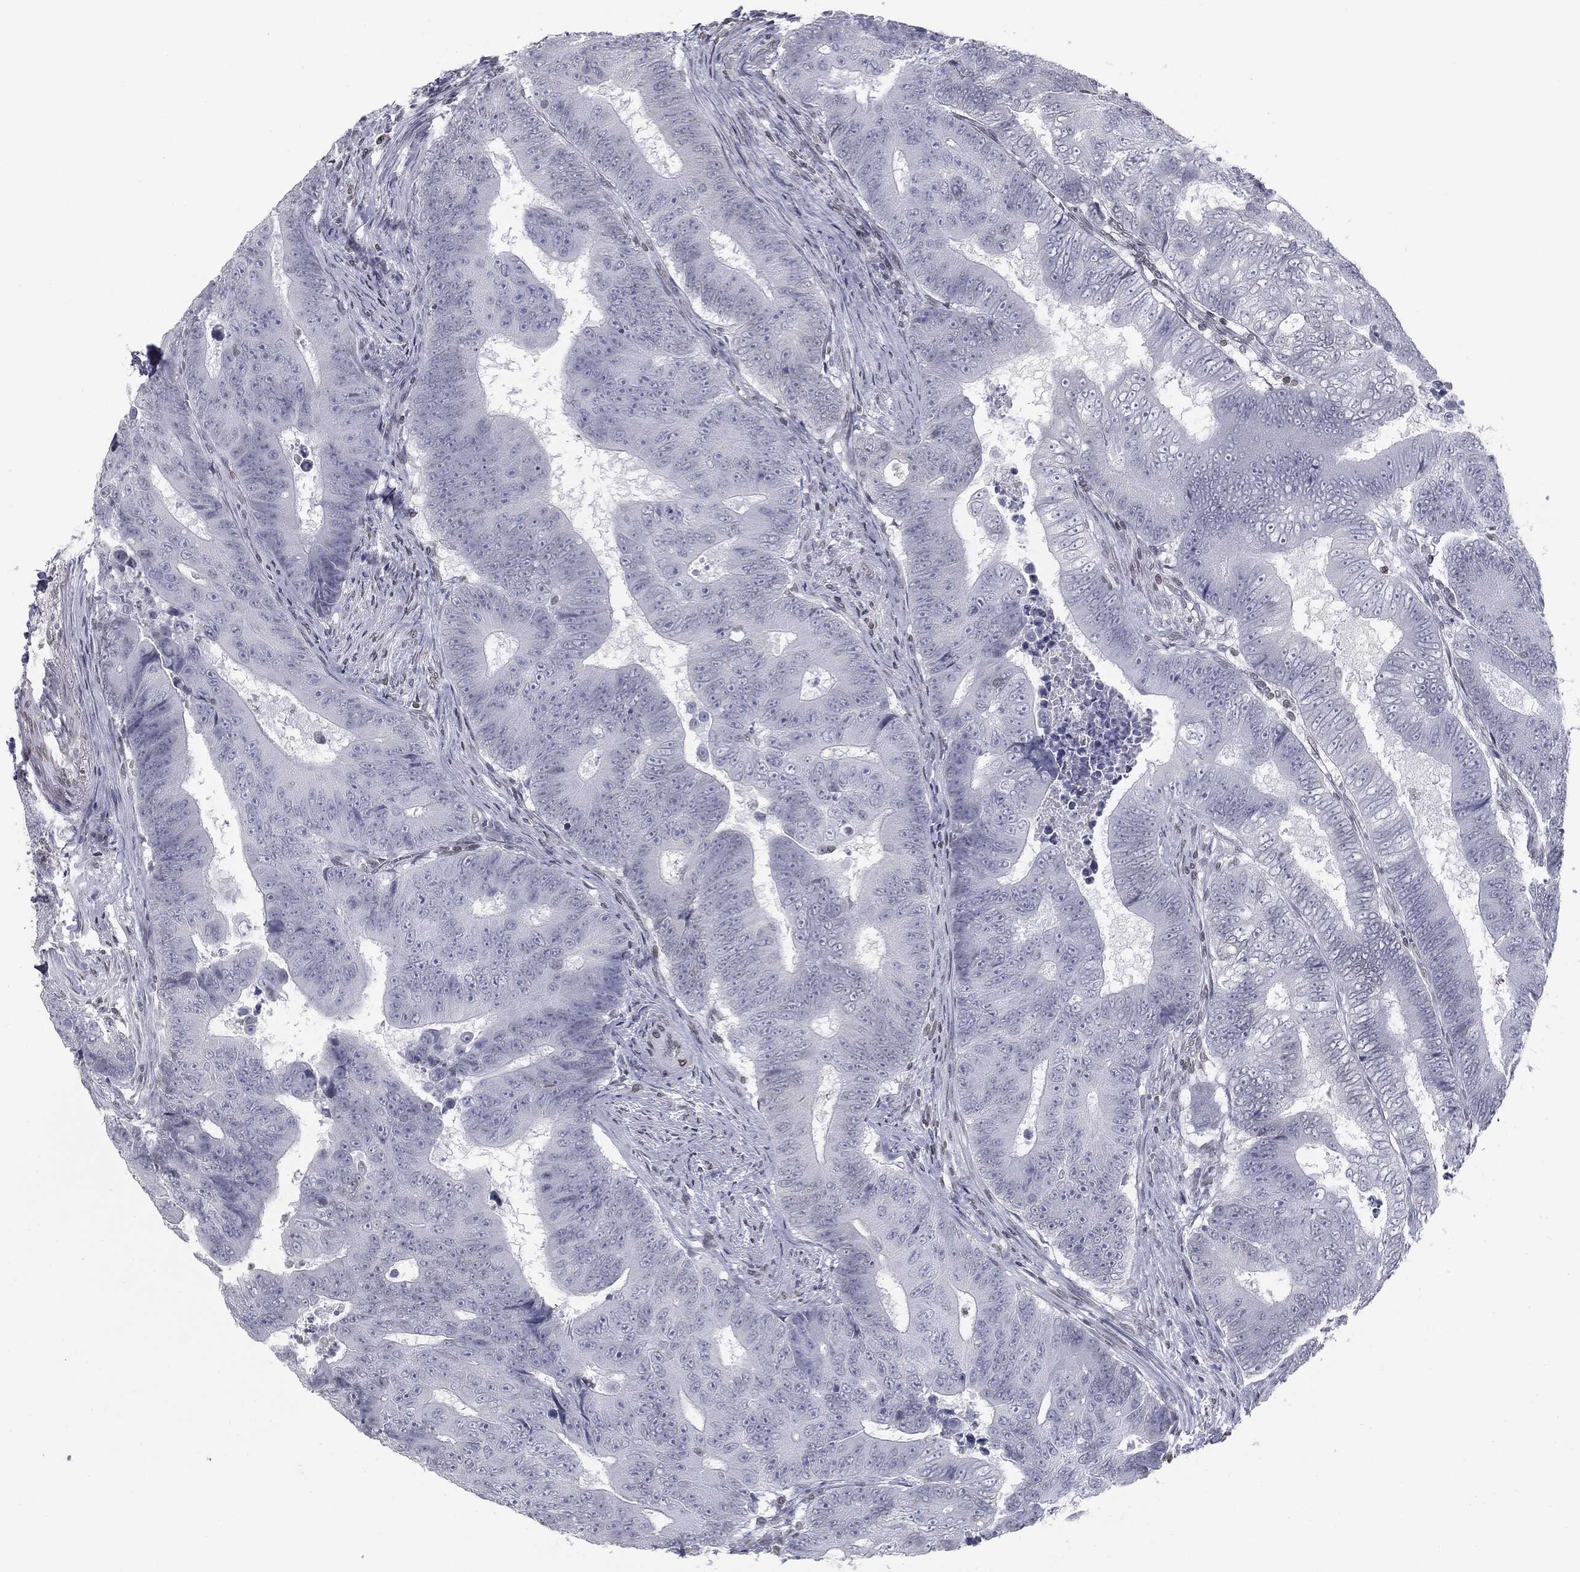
{"staining": {"intensity": "negative", "quantity": "none", "location": "none"}, "tissue": "colorectal cancer", "cell_type": "Tumor cells", "image_type": "cancer", "snomed": [{"axis": "morphology", "description": "Adenocarcinoma, NOS"}, {"axis": "topography", "description": "Colon"}], "caption": "The image demonstrates no significant staining in tumor cells of adenocarcinoma (colorectal).", "gene": "ALDOB", "patient": {"sex": "female", "age": 48}}